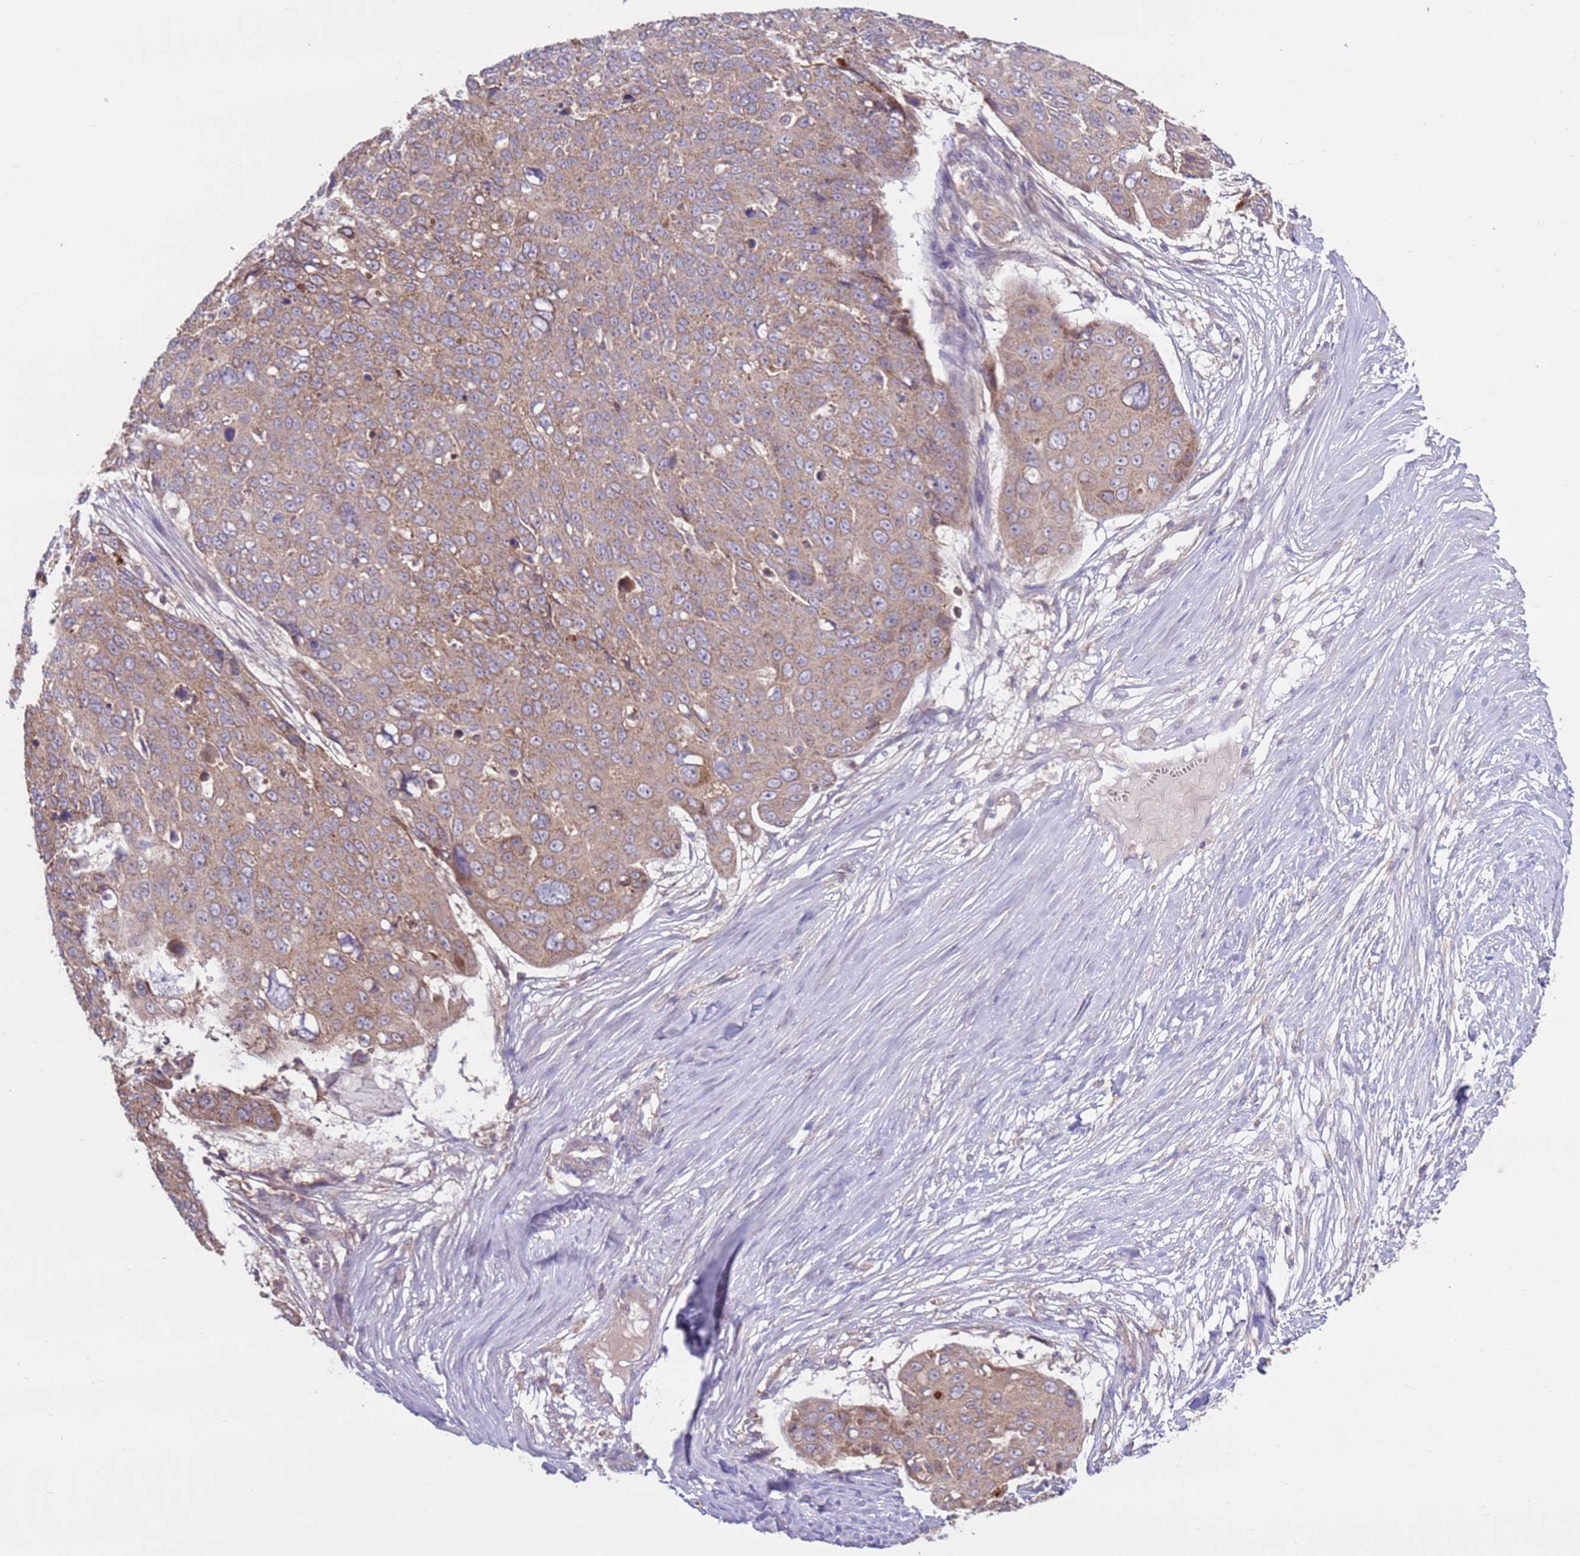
{"staining": {"intensity": "weak", "quantity": ">75%", "location": "cytoplasmic/membranous"}, "tissue": "skin cancer", "cell_type": "Tumor cells", "image_type": "cancer", "snomed": [{"axis": "morphology", "description": "Squamous cell carcinoma, NOS"}, {"axis": "topography", "description": "Skin"}], "caption": "IHC staining of squamous cell carcinoma (skin), which reveals low levels of weak cytoplasmic/membranous staining in approximately >75% of tumor cells indicating weak cytoplasmic/membranous protein positivity. The staining was performed using DAB (brown) for protein detection and nuclei were counterstained in hematoxylin (blue).", "gene": "EVA1B", "patient": {"sex": "male", "age": 71}}